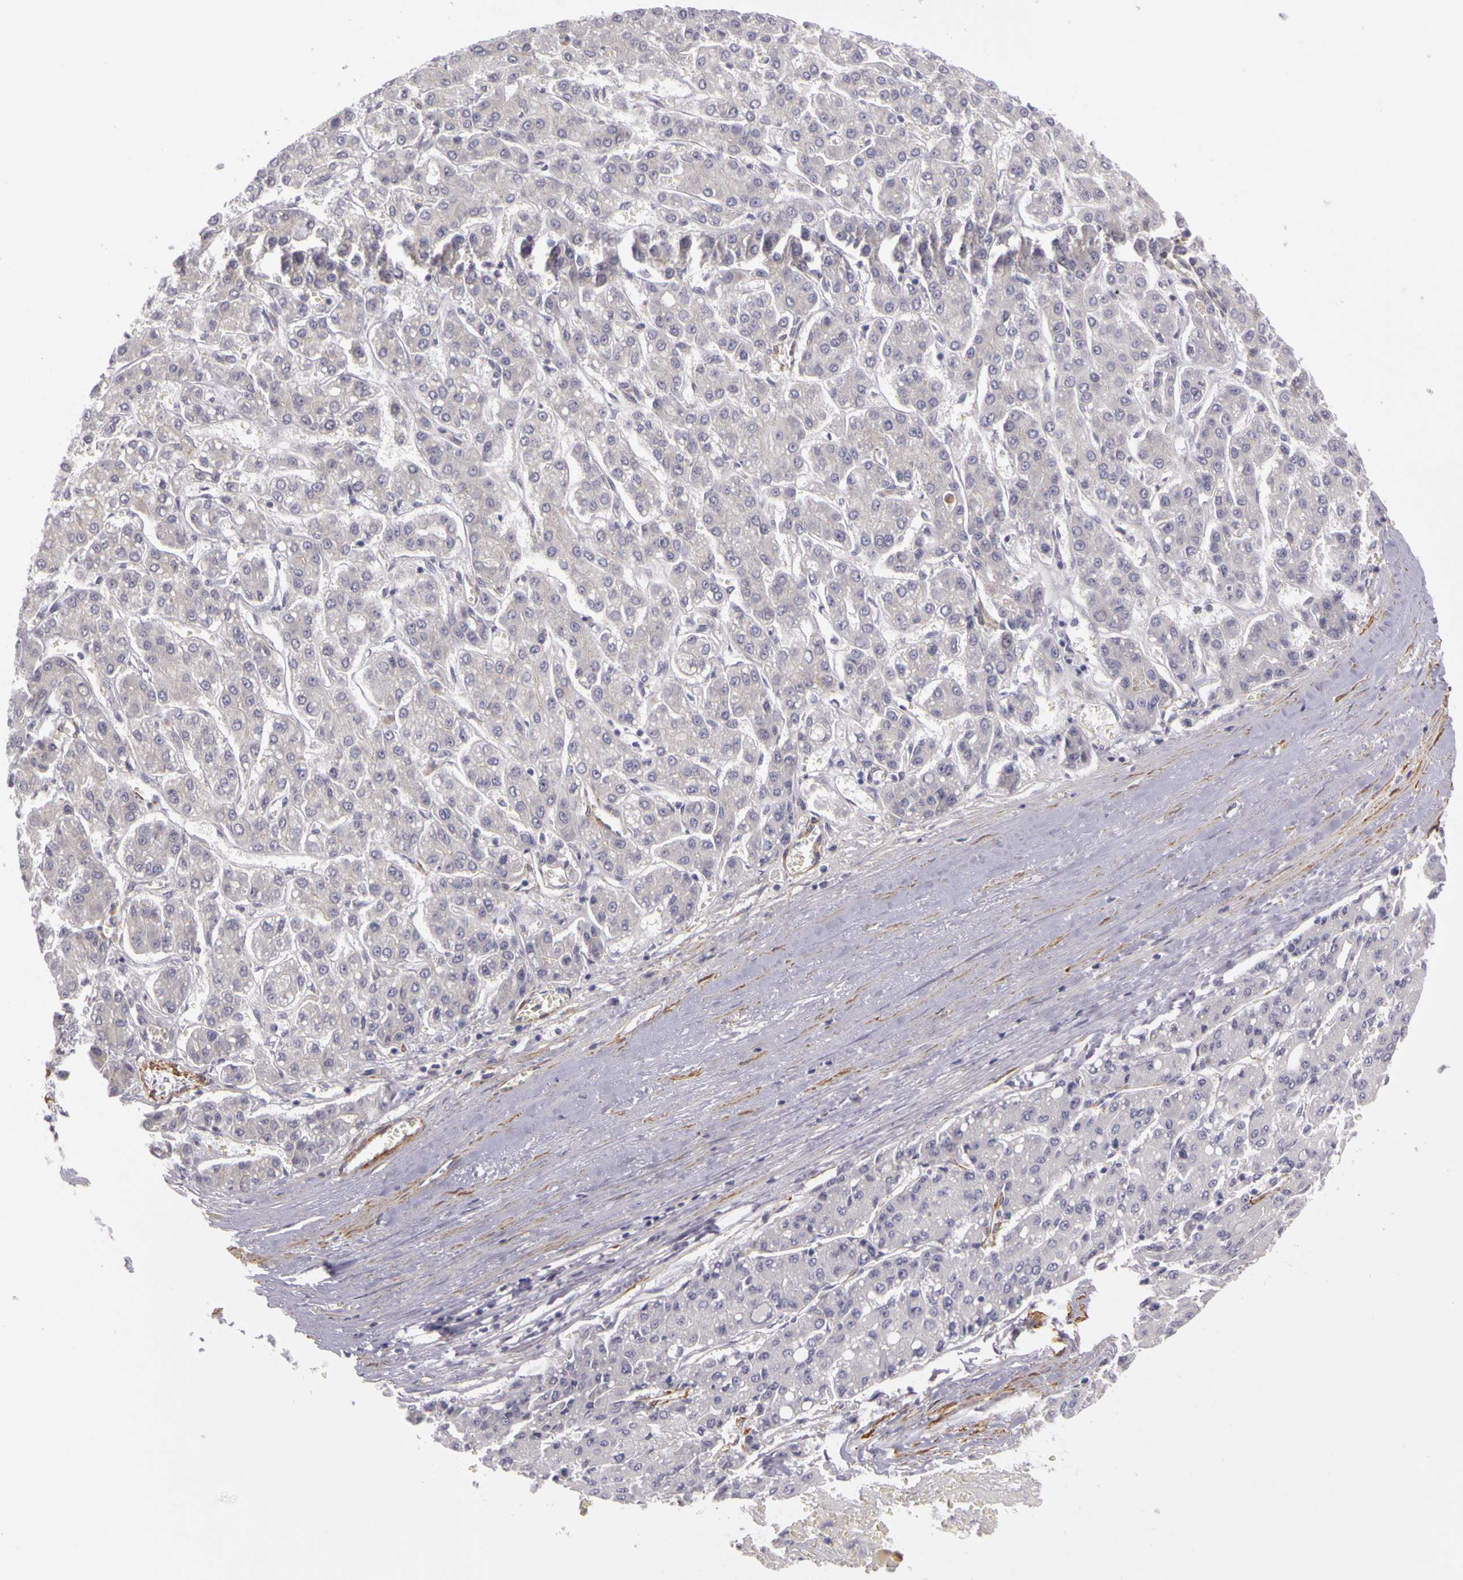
{"staining": {"intensity": "negative", "quantity": "none", "location": "none"}, "tissue": "liver cancer", "cell_type": "Tumor cells", "image_type": "cancer", "snomed": [{"axis": "morphology", "description": "Carcinoma, Hepatocellular, NOS"}, {"axis": "topography", "description": "Liver"}], "caption": "High magnification brightfield microscopy of hepatocellular carcinoma (liver) stained with DAB (3,3'-diaminobenzidine) (brown) and counterstained with hematoxylin (blue): tumor cells show no significant positivity.", "gene": "CNTN2", "patient": {"sex": "male", "age": 69}}